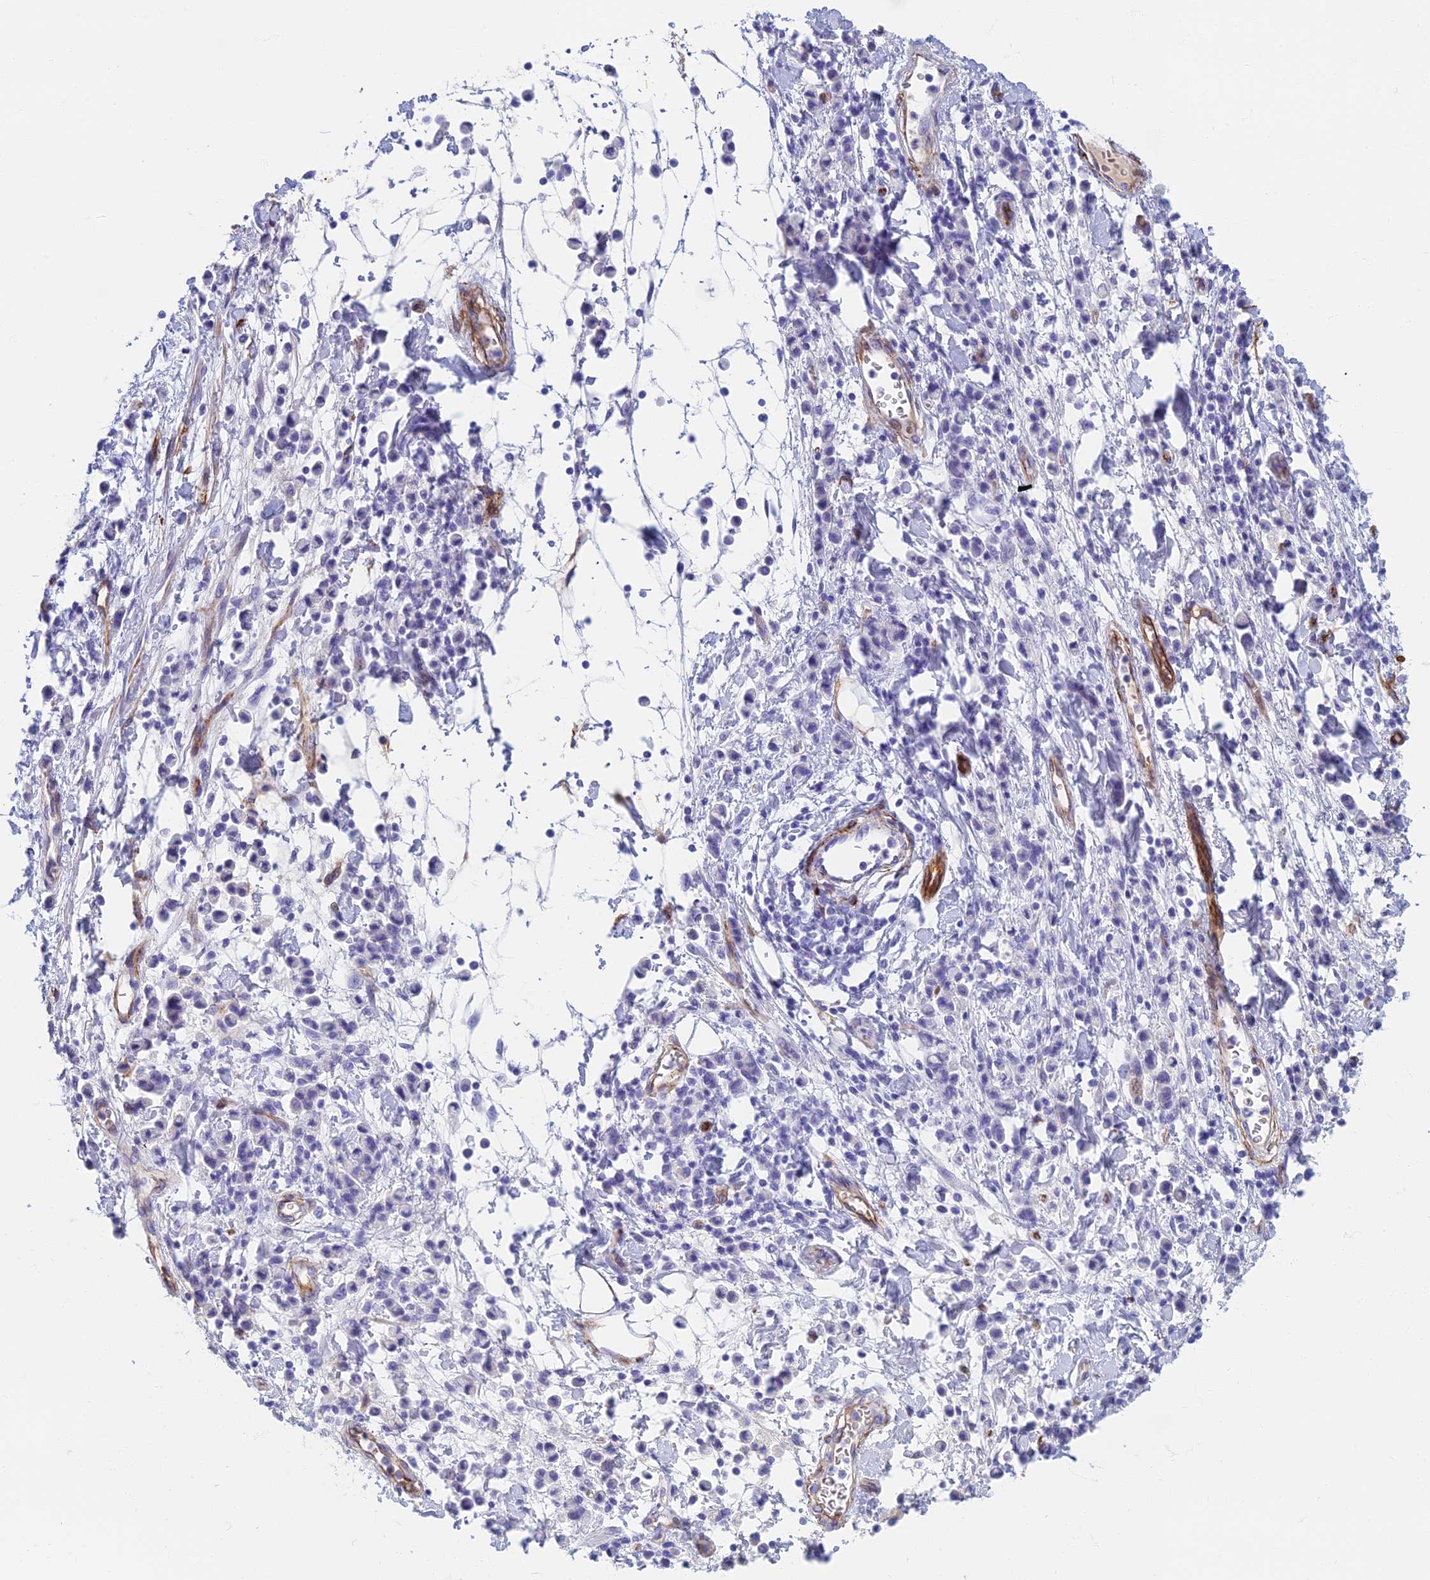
{"staining": {"intensity": "negative", "quantity": "none", "location": "none"}, "tissue": "stomach cancer", "cell_type": "Tumor cells", "image_type": "cancer", "snomed": [{"axis": "morphology", "description": "Adenocarcinoma, NOS"}, {"axis": "topography", "description": "Stomach"}], "caption": "This micrograph is of stomach cancer (adenocarcinoma) stained with immunohistochemistry (IHC) to label a protein in brown with the nuclei are counter-stained blue. There is no positivity in tumor cells.", "gene": "ETFRF1", "patient": {"sex": "male", "age": 77}}